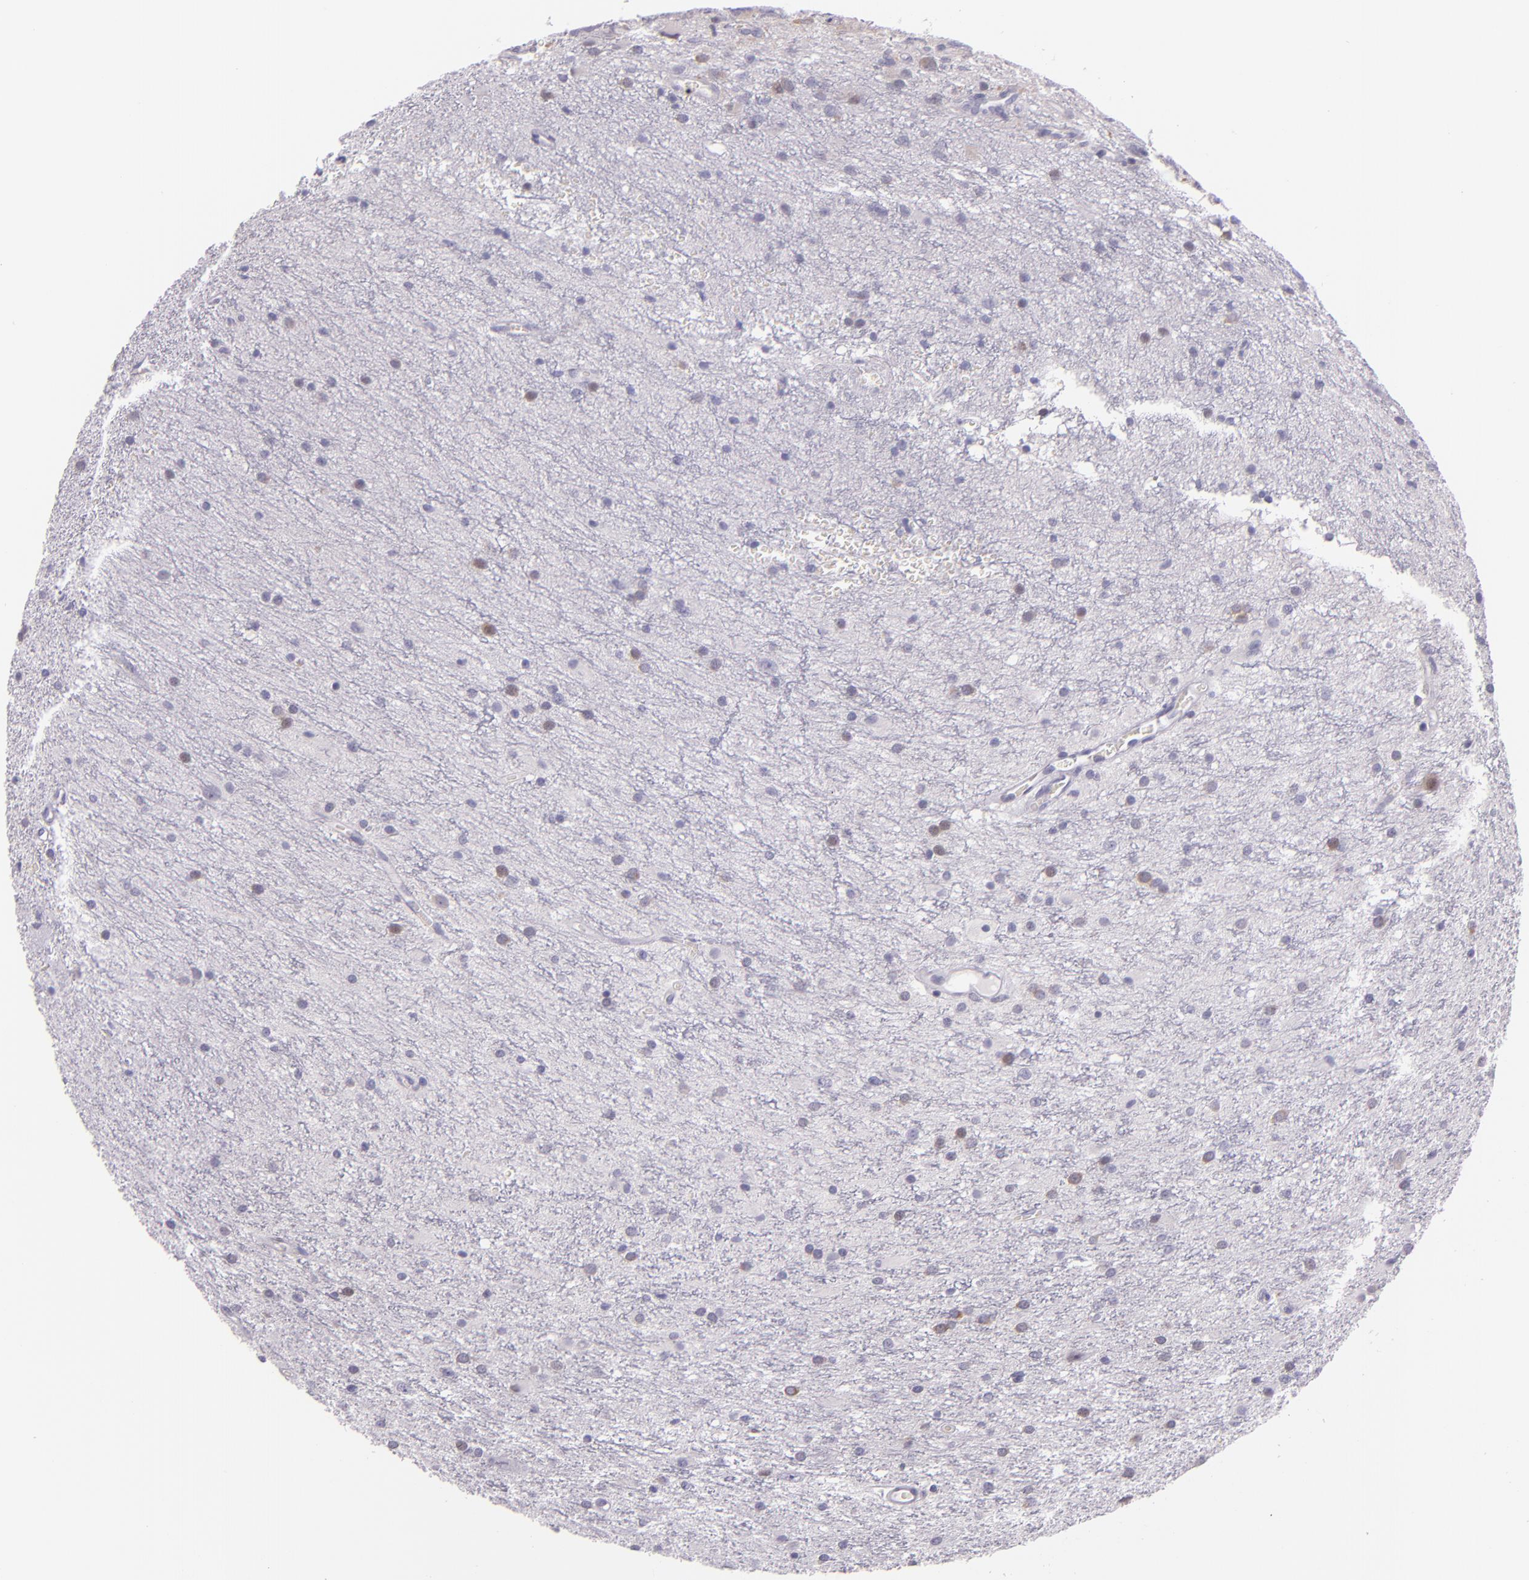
{"staining": {"intensity": "moderate", "quantity": "25%-75%", "location": "cytoplasmic/membranous"}, "tissue": "glioma", "cell_type": "Tumor cells", "image_type": "cancer", "snomed": [{"axis": "morphology", "description": "Glioma, malignant, Low grade"}, {"axis": "topography", "description": "Brain"}], "caption": "The immunohistochemical stain highlights moderate cytoplasmic/membranous positivity in tumor cells of low-grade glioma (malignant) tissue. Using DAB (3,3'-diaminobenzidine) (brown) and hematoxylin (blue) stains, captured at high magnification using brightfield microscopy.", "gene": "HSP90AA1", "patient": {"sex": "female", "age": 15}}